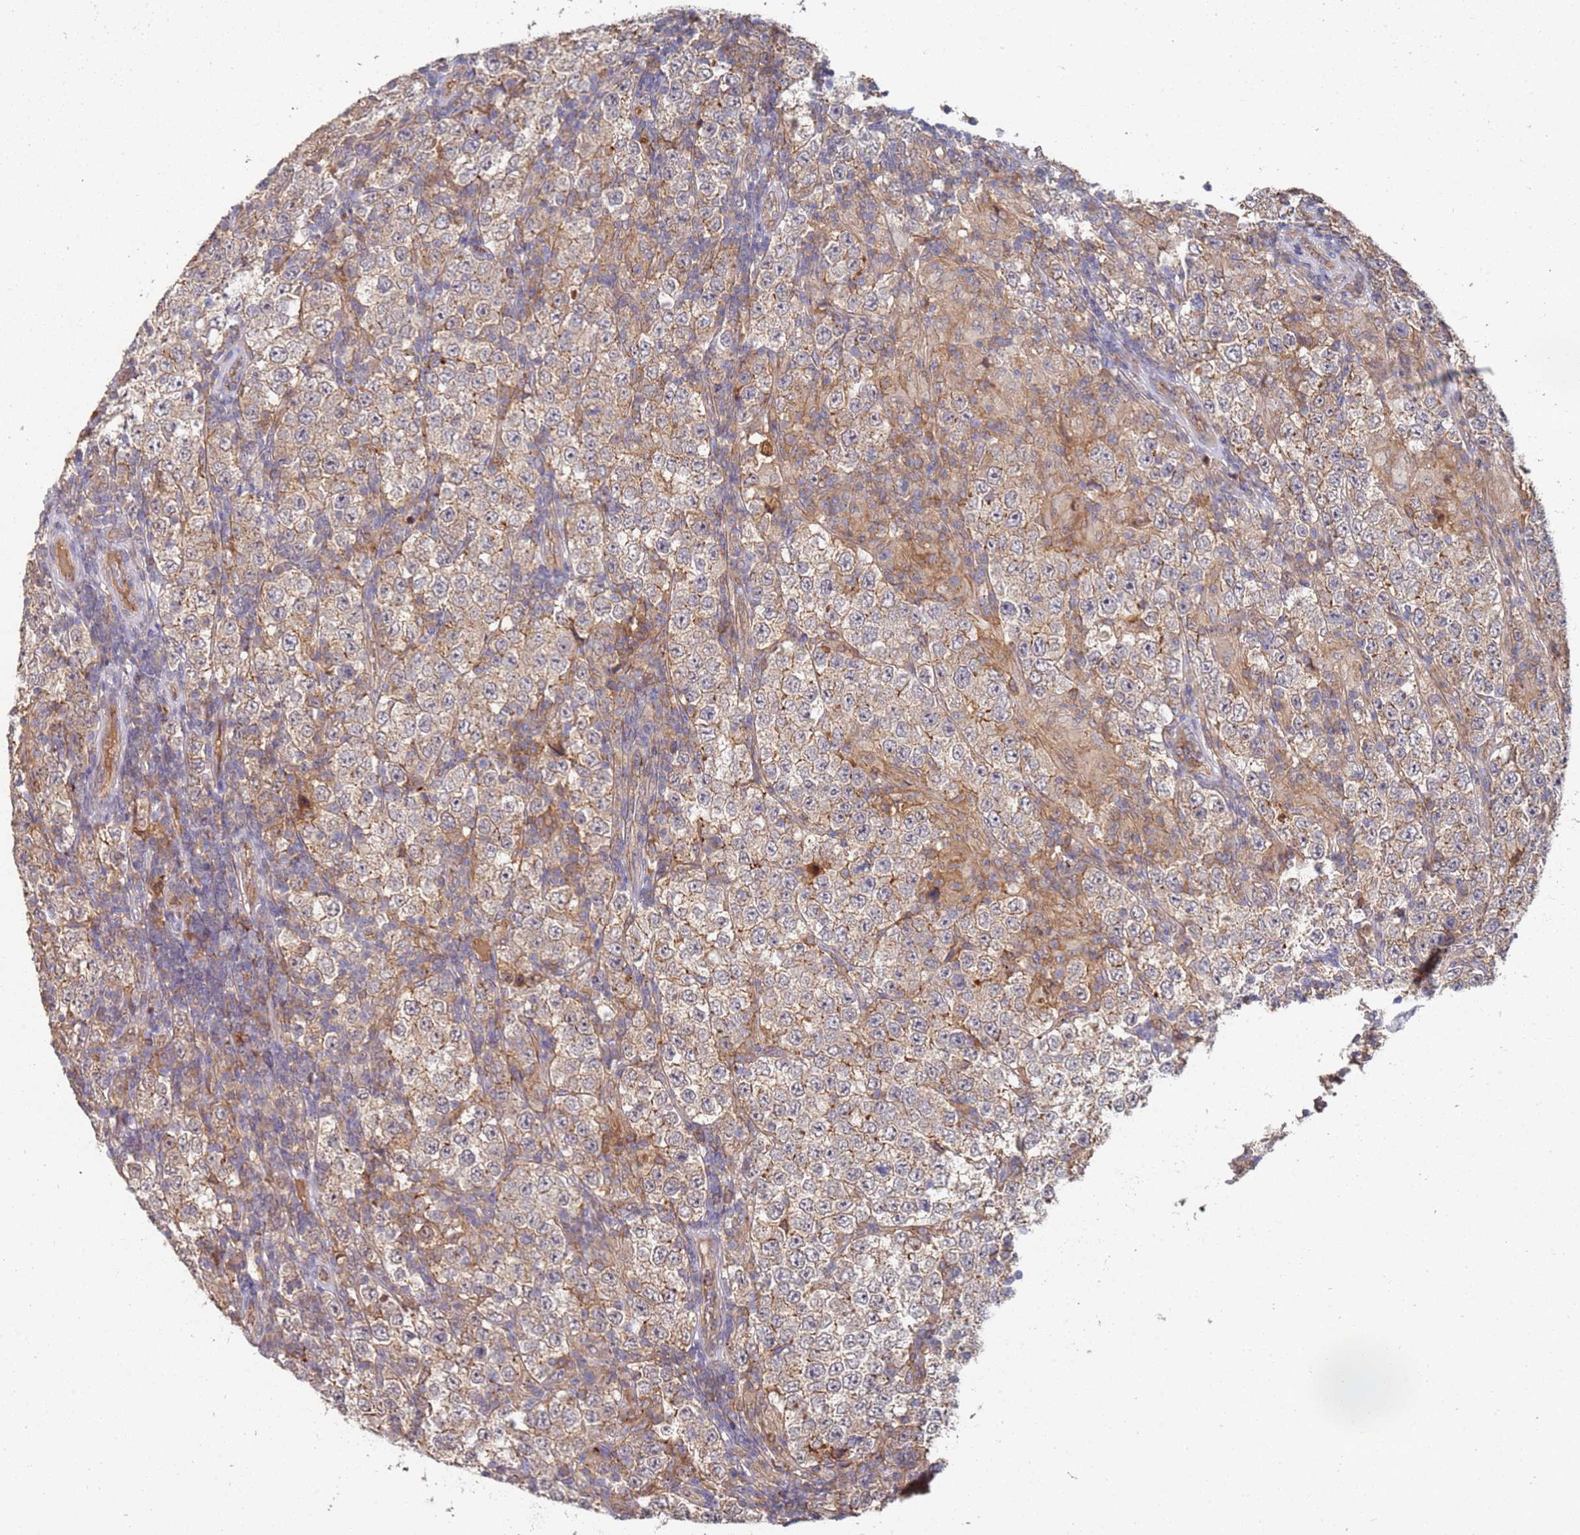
{"staining": {"intensity": "weak", "quantity": "<25%", "location": "cytoplasmic/membranous"}, "tissue": "testis cancer", "cell_type": "Tumor cells", "image_type": "cancer", "snomed": [{"axis": "morphology", "description": "Normal tissue, NOS"}, {"axis": "morphology", "description": "Urothelial carcinoma, High grade"}, {"axis": "morphology", "description": "Seminoma, NOS"}, {"axis": "morphology", "description": "Carcinoma, Embryonal, NOS"}, {"axis": "topography", "description": "Urinary bladder"}, {"axis": "topography", "description": "Testis"}], "caption": "This is a photomicrograph of IHC staining of testis cancer (high-grade urothelial carcinoma), which shows no positivity in tumor cells.", "gene": "ABCB6", "patient": {"sex": "male", "age": 41}}